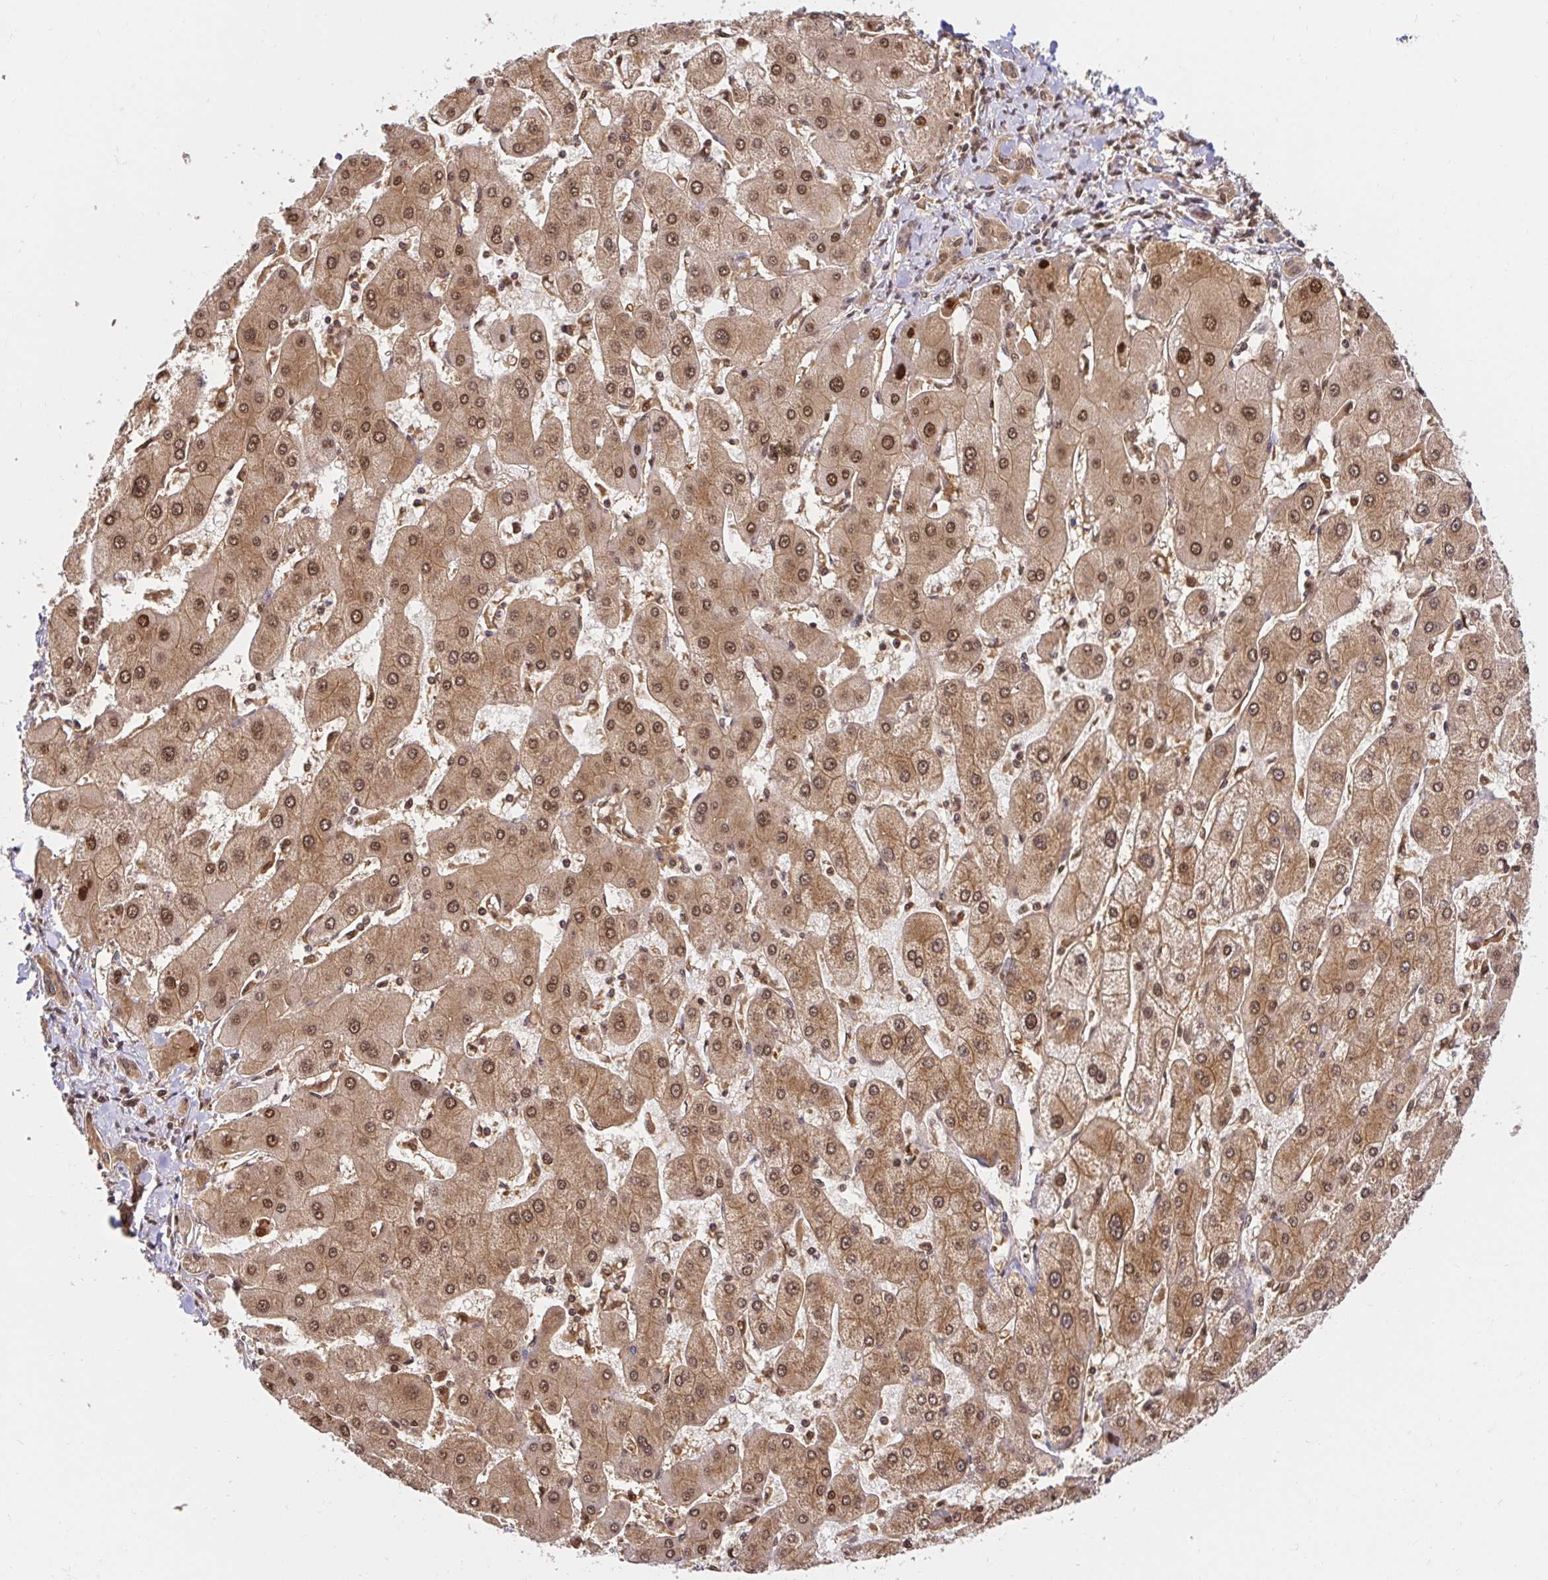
{"staining": {"intensity": "moderate", "quantity": ">75%", "location": "cytoplasmic/membranous,nuclear"}, "tissue": "liver cancer", "cell_type": "Tumor cells", "image_type": "cancer", "snomed": [{"axis": "morphology", "description": "Cholangiocarcinoma"}, {"axis": "topography", "description": "Liver"}], "caption": "Liver cancer (cholangiocarcinoma) stained for a protein reveals moderate cytoplasmic/membranous and nuclear positivity in tumor cells.", "gene": "PSMA4", "patient": {"sex": "male", "age": 66}}